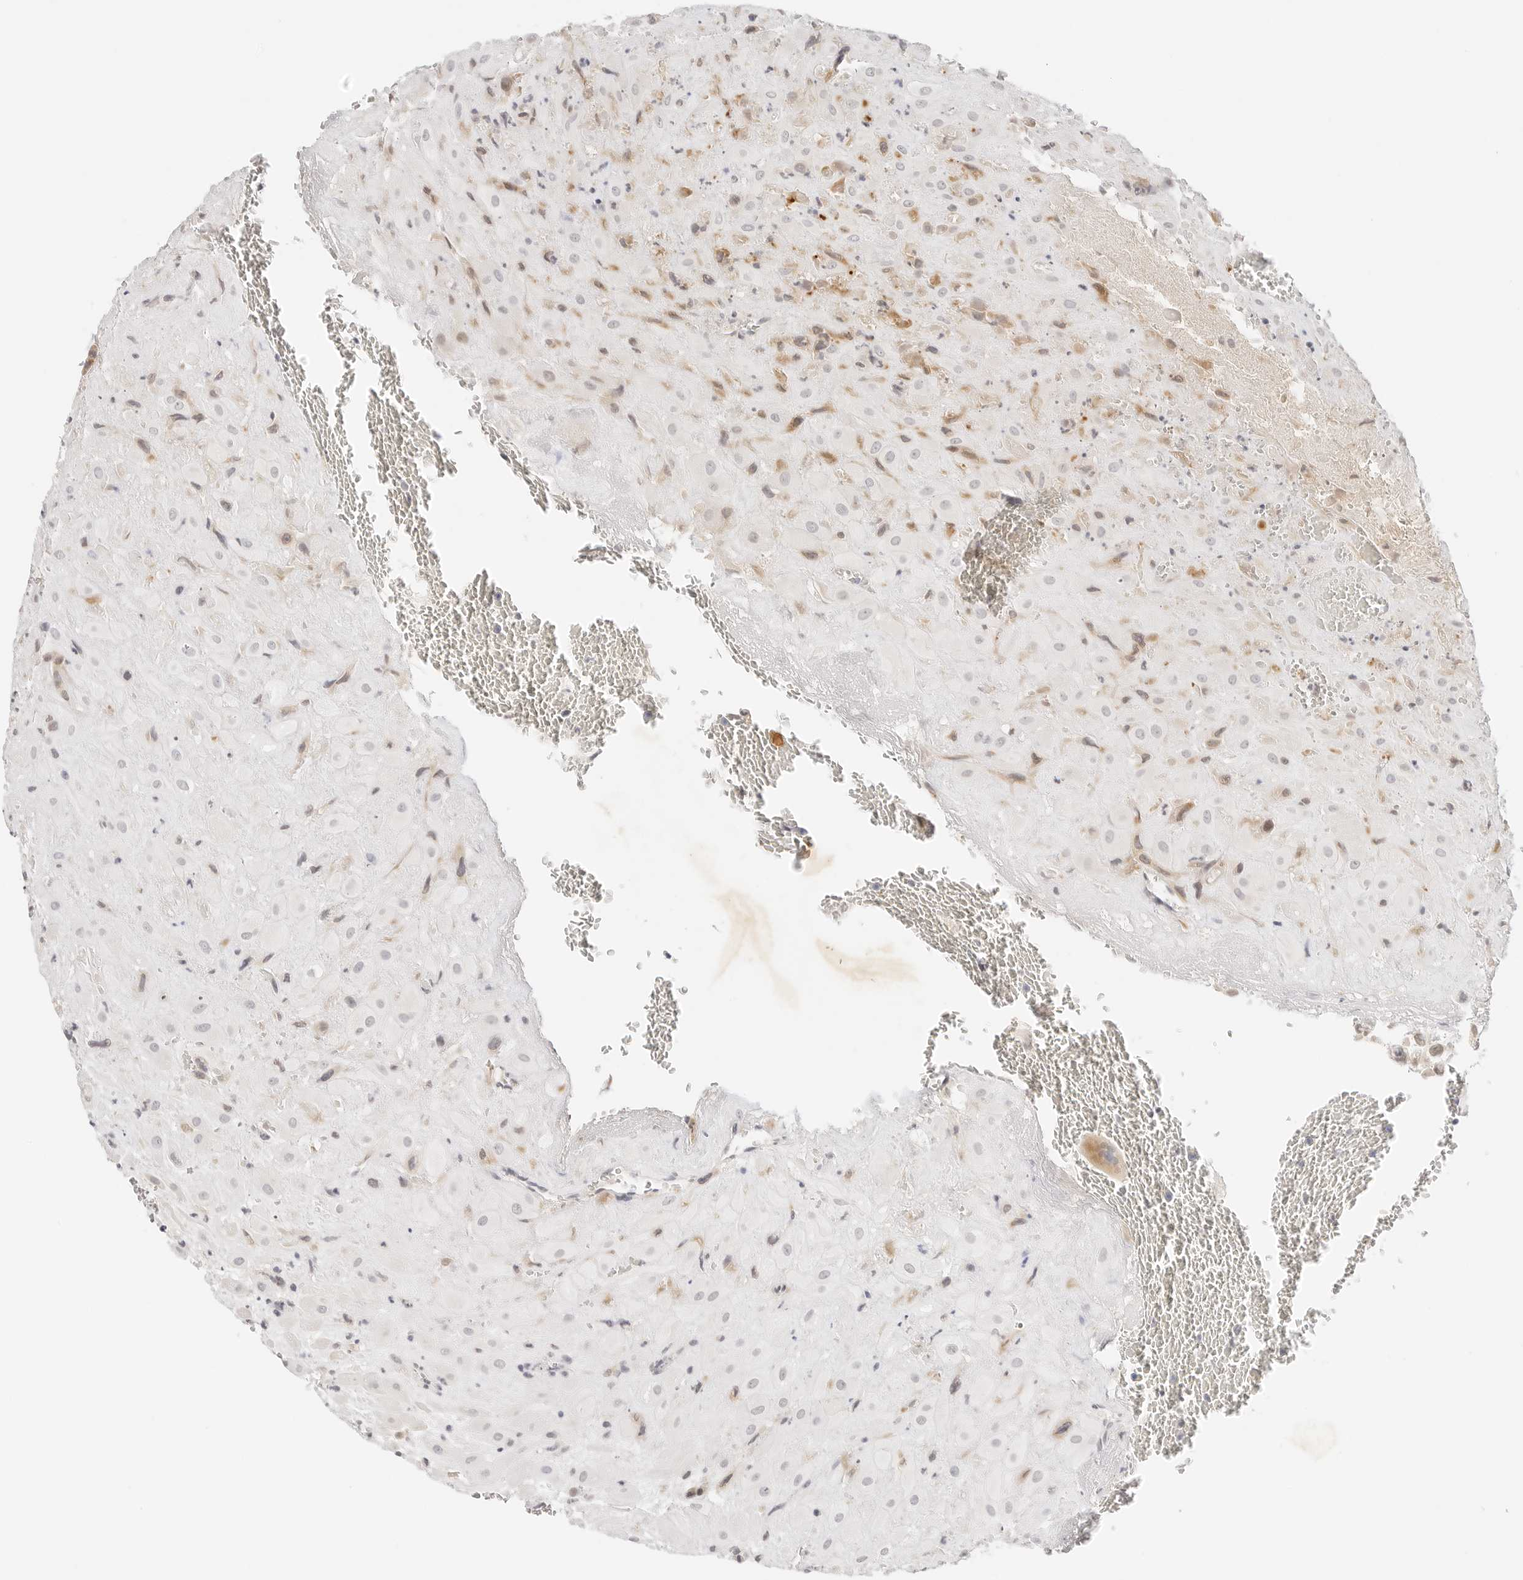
{"staining": {"intensity": "moderate", "quantity": "<25%", "location": "cytoplasmic/membranous"}, "tissue": "placenta", "cell_type": "Decidual cells", "image_type": "normal", "snomed": [{"axis": "morphology", "description": "Normal tissue, NOS"}, {"axis": "topography", "description": "Placenta"}], "caption": "Moderate cytoplasmic/membranous positivity is appreciated in approximately <25% of decidual cells in benign placenta. The protein of interest is stained brown, and the nuclei are stained in blue (DAB IHC with brightfield microscopy, high magnification).", "gene": "XKR4", "patient": {"sex": "female", "age": 35}}